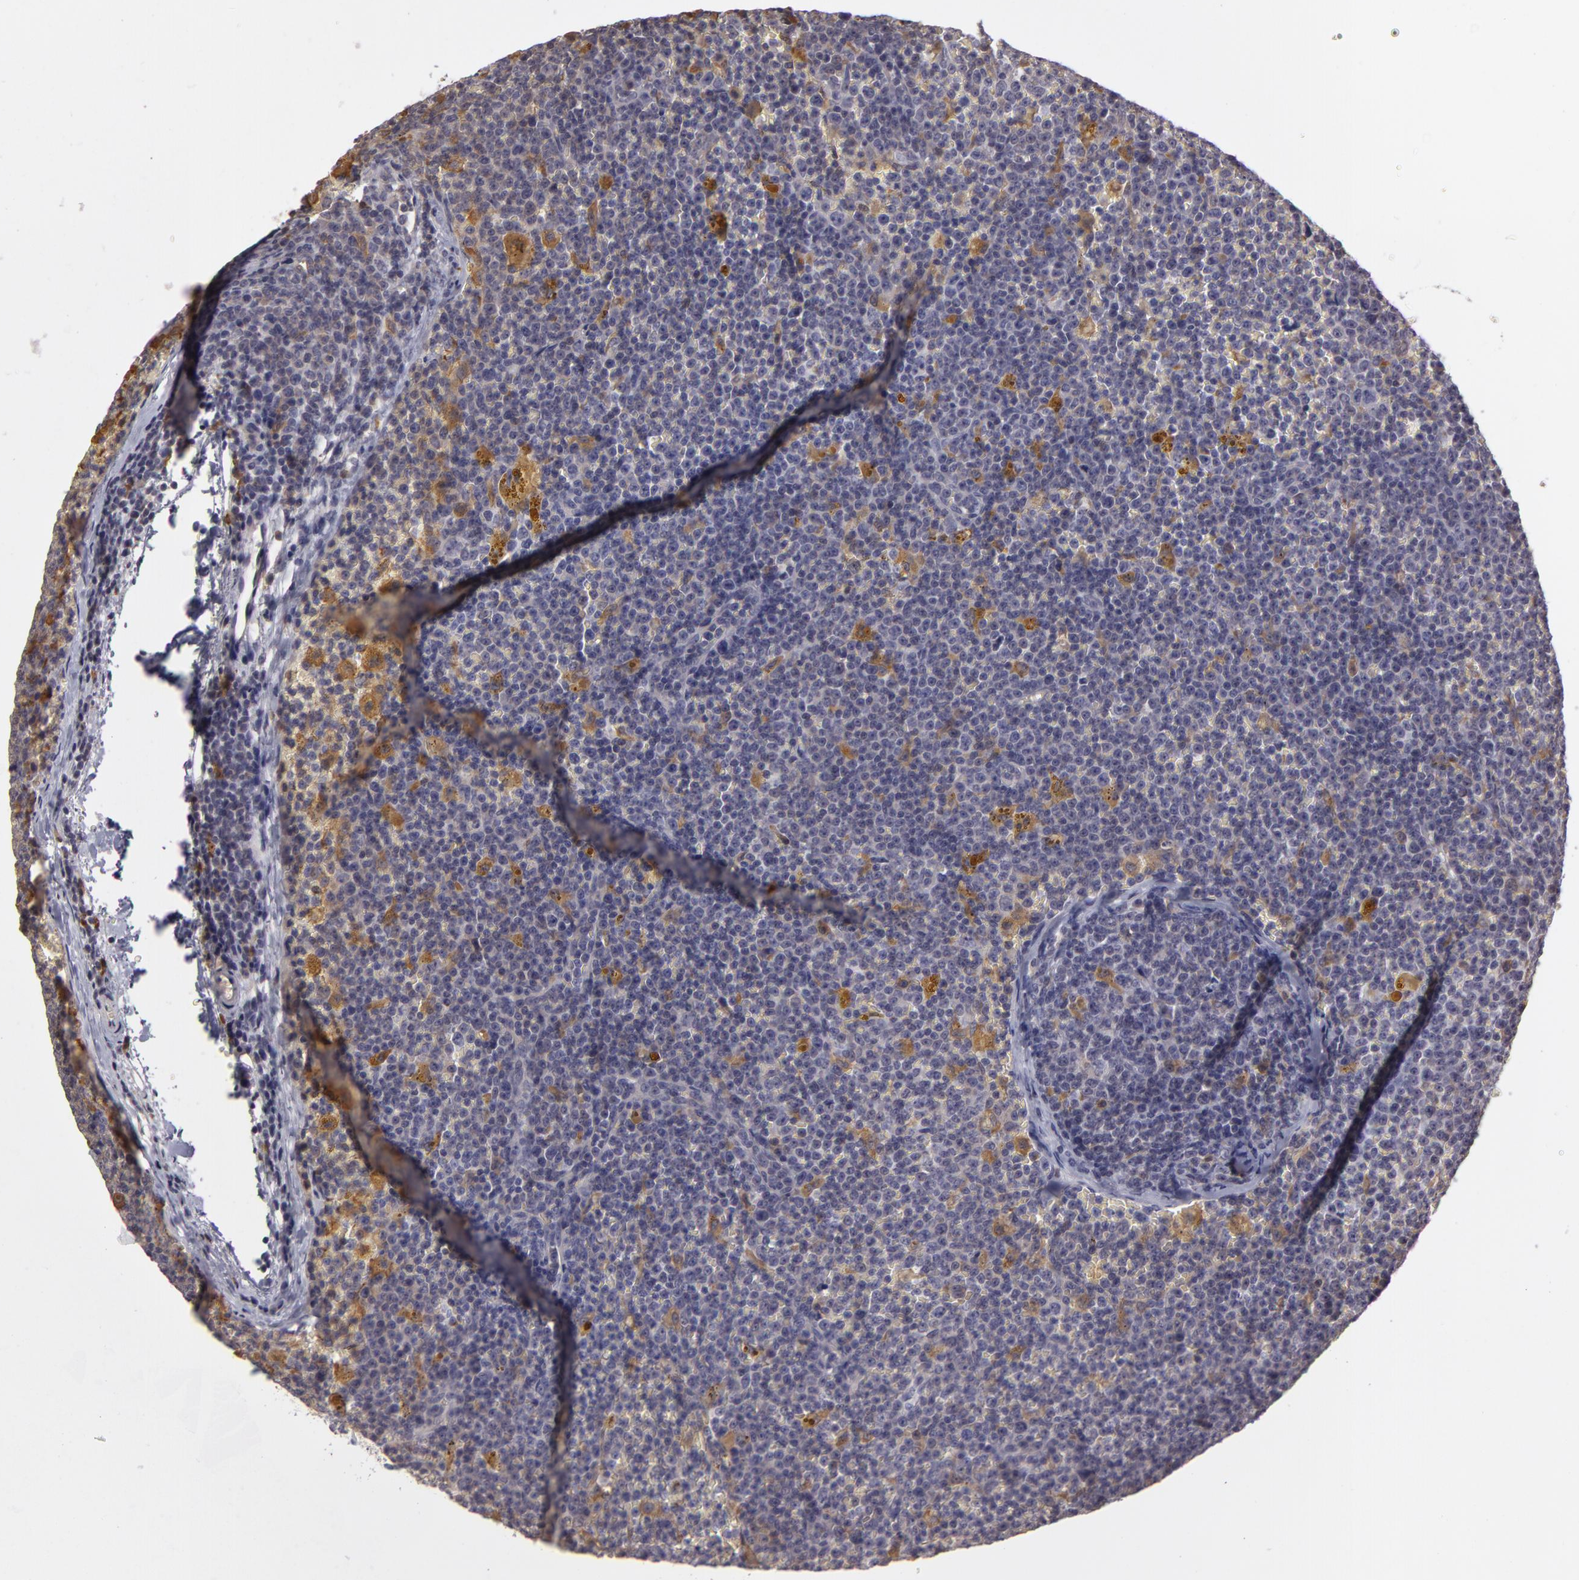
{"staining": {"intensity": "moderate", "quantity": "<25%", "location": "cytoplasmic/membranous"}, "tissue": "lymphoma", "cell_type": "Tumor cells", "image_type": "cancer", "snomed": [{"axis": "morphology", "description": "Malignant lymphoma, non-Hodgkin's type, Low grade"}, {"axis": "topography", "description": "Lymph node"}], "caption": "Immunohistochemistry (IHC) photomicrograph of lymphoma stained for a protein (brown), which exhibits low levels of moderate cytoplasmic/membranous expression in about <25% of tumor cells.", "gene": "GNPDA1", "patient": {"sex": "male", "age": 50}}